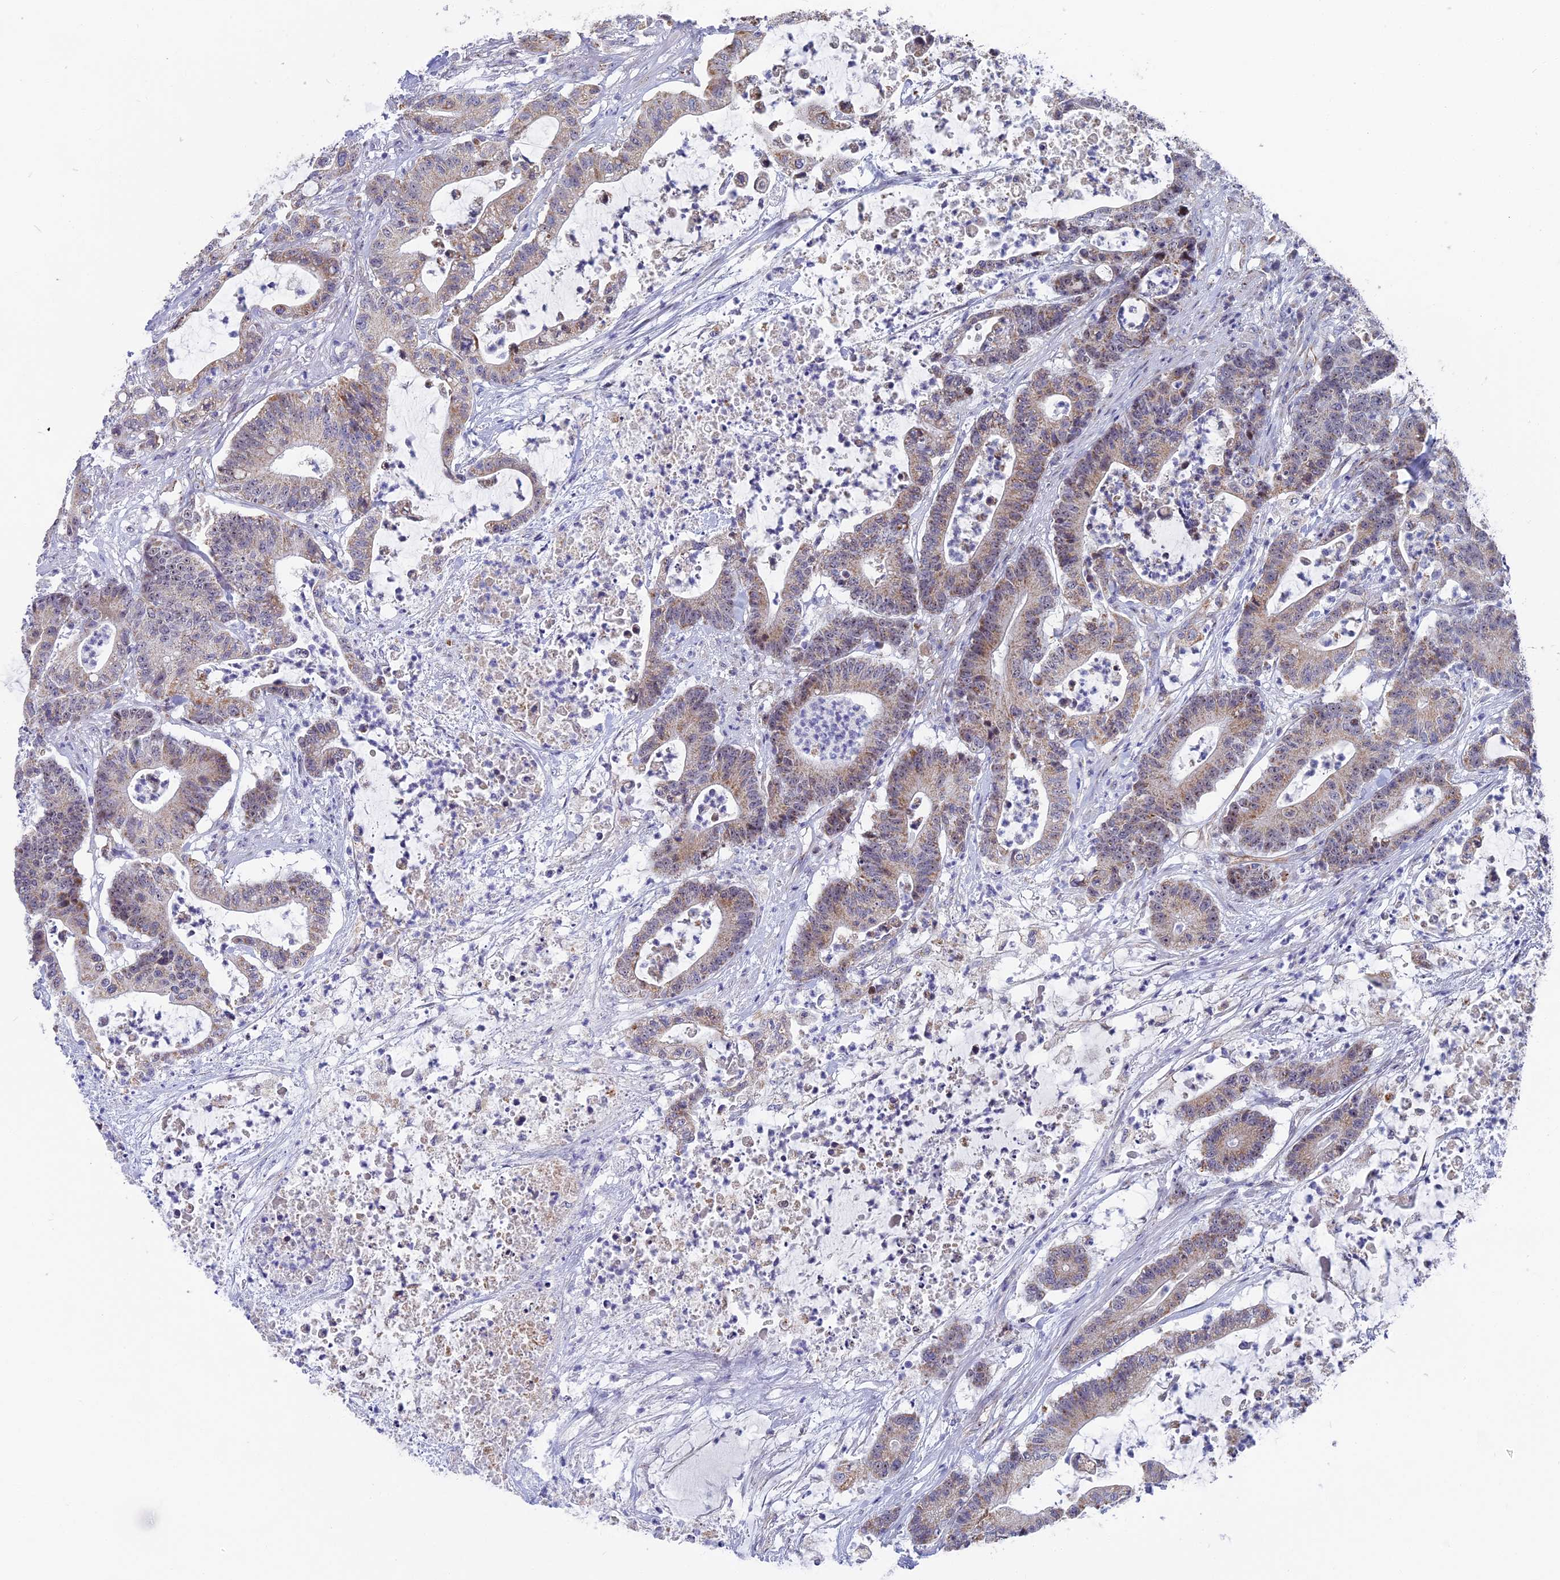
{"staining": {"intensity": "weak", "quantity": "25%-75%", "location": "cytoplasmic/membranous"}, "tissue": "colorectal cancer", "cell_type": "Tumor cells", "image_type": "cancer", "snomed": [{"axis": "morphology", "description": "Adenocarcinoma, NOS"}, {"axis": "topography", "description": "Colon"}], "caption": "Immunohistochemical staining of adenocarcinoma (colorectal) shows weak cytoplasmic/membranous protein staining in about 25%-75% of tumor cells.", "gene": "DTWD1", "patient": {"sex": "female", "age": 84}}